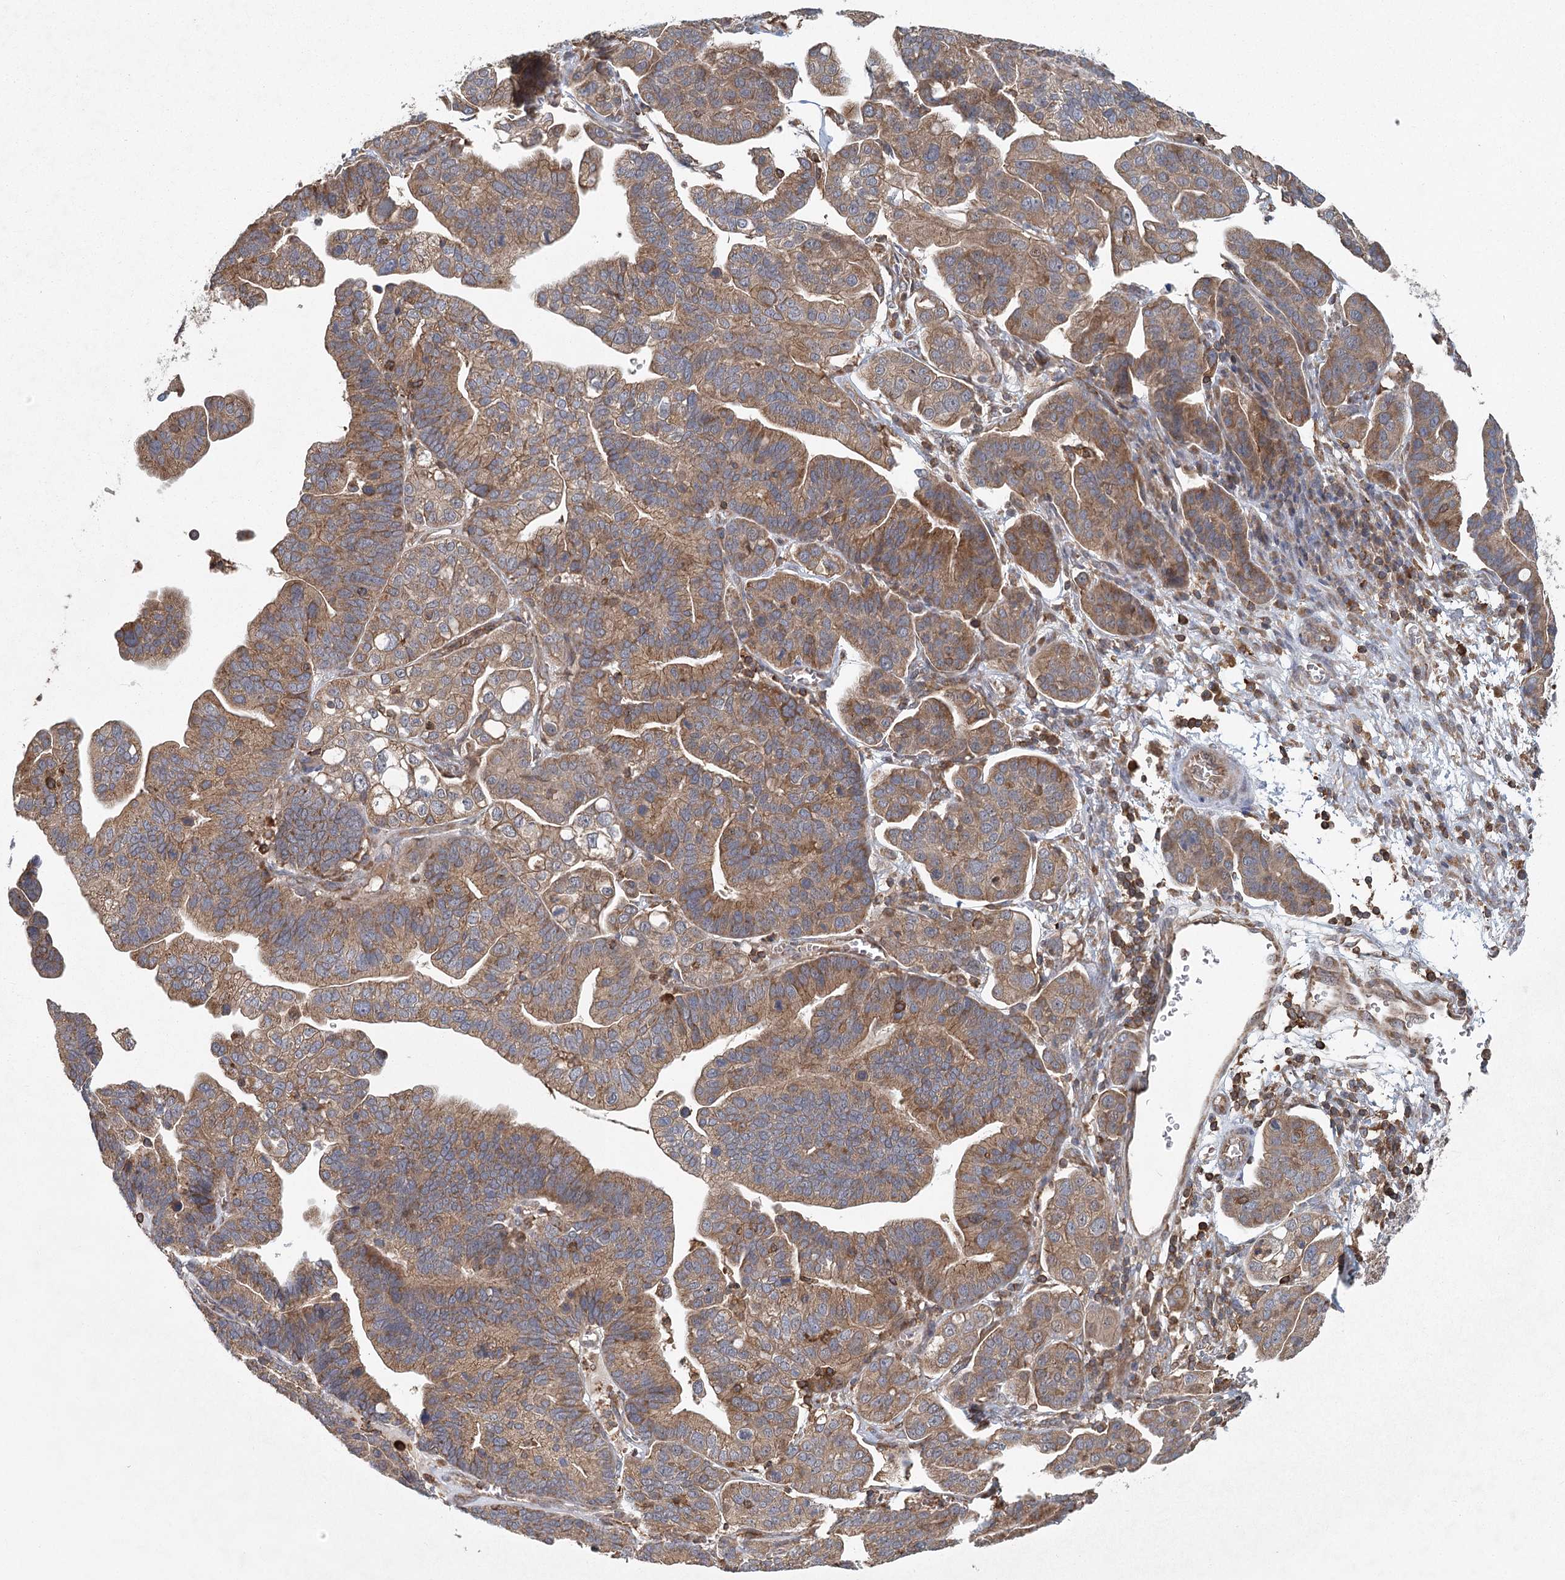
{"staining": {"intensity": "moderate", "quantity": ">75%", "location": "cytoplasmic/membranous"}, "tissue": "ovarian cancer", "cell_type": "Tumor cells", "image_type": "cancer", "snomed": [{"axis": "morphology", "description": "Cystadenocarcinoma, serous, NOS"}, {"axis": "topography", "description": "Ovary"}], "caption": "Tumor cells display medium levels of moderate cytoplasmic/membranous staining in approximately >75% of cells in human serous cystadenocarcinoma (ovarian).", "gene": "PLEKHA7", "patient": {"sex": "female", "age": 56}}